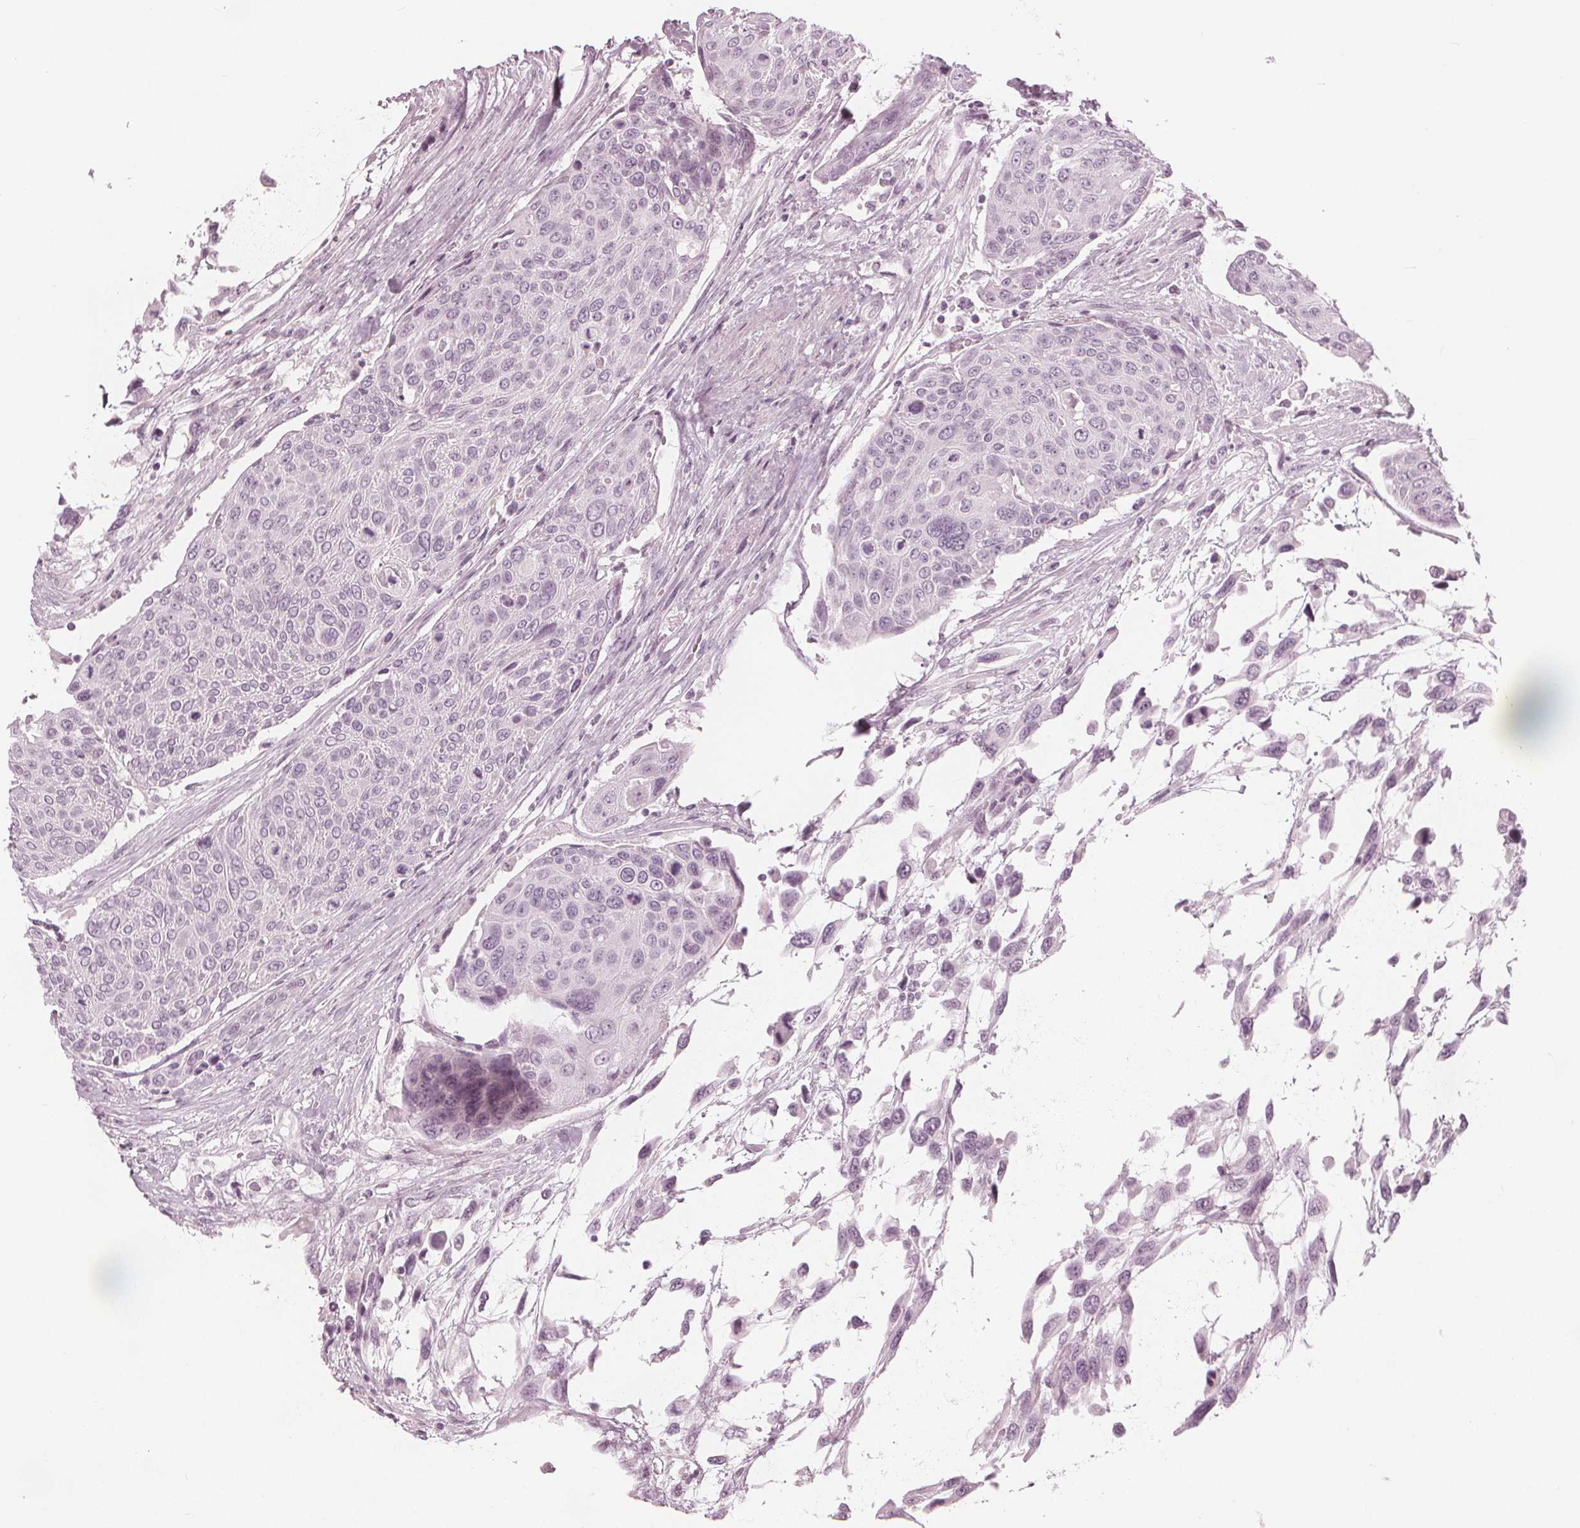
{"staining": {"intensity": "negative", "quantity": "none", "location": "none"}, "tissue": "urothelial cancer", "cell_type": "Tumor cells", "image_type": "cancer", "snomed": [{"axis": "morphology", "description": "Urothelial carcinoma, High grade"}, {"axis": "topography", "description": "Urinary bladder"}], "caption": "Immunohistochemical staining of high-grade urothelial carcinoma reveals no significant positivity in tumor cells. (Brightfield microscopy of DAB IHC at high magnification).", "gene": "PAEP", "patient": {"sex": "female", "age": 70}}